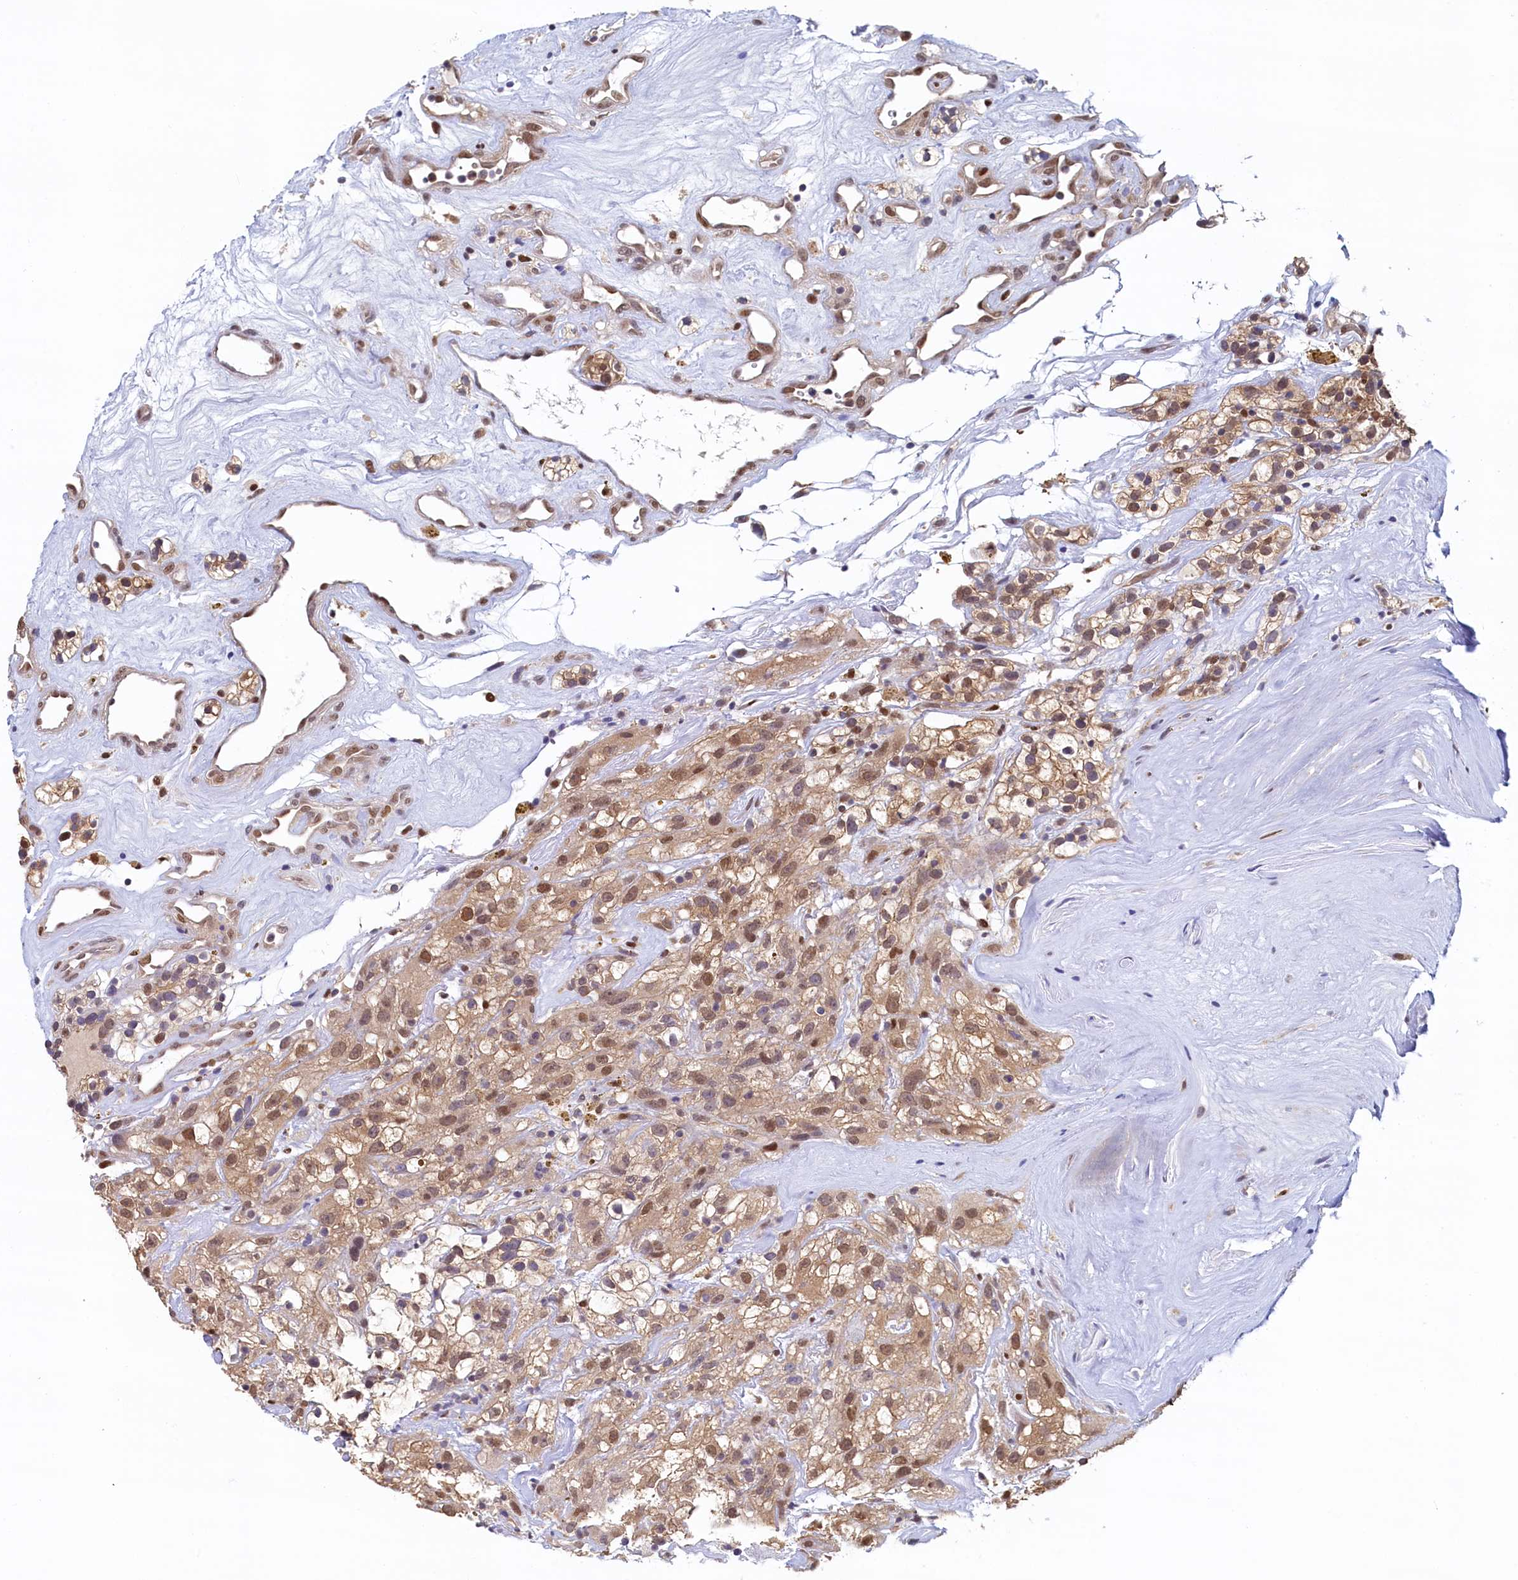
{"staining": {"intensity": "moderate", "quantity": ">75%", "location": "cytoplasmic/membranous,nuclear"}, "tissue": "renal cancer", "cell_type": "Tumor cells", "image_type": "cancer", "snomed": [{"axis": "morphology", "description": "Adenocarcinoma, NOS"}, {"axis": "topography", "description": "Kidney"}], "caption": "Moderate cytoplasmic/membranous and nuclear expression is identified in approximately >75% of tumor cells in renal cancer (adenocarcinoma).", "gene": "AHCY", "patient": {"sex": "female", "age": 57}}